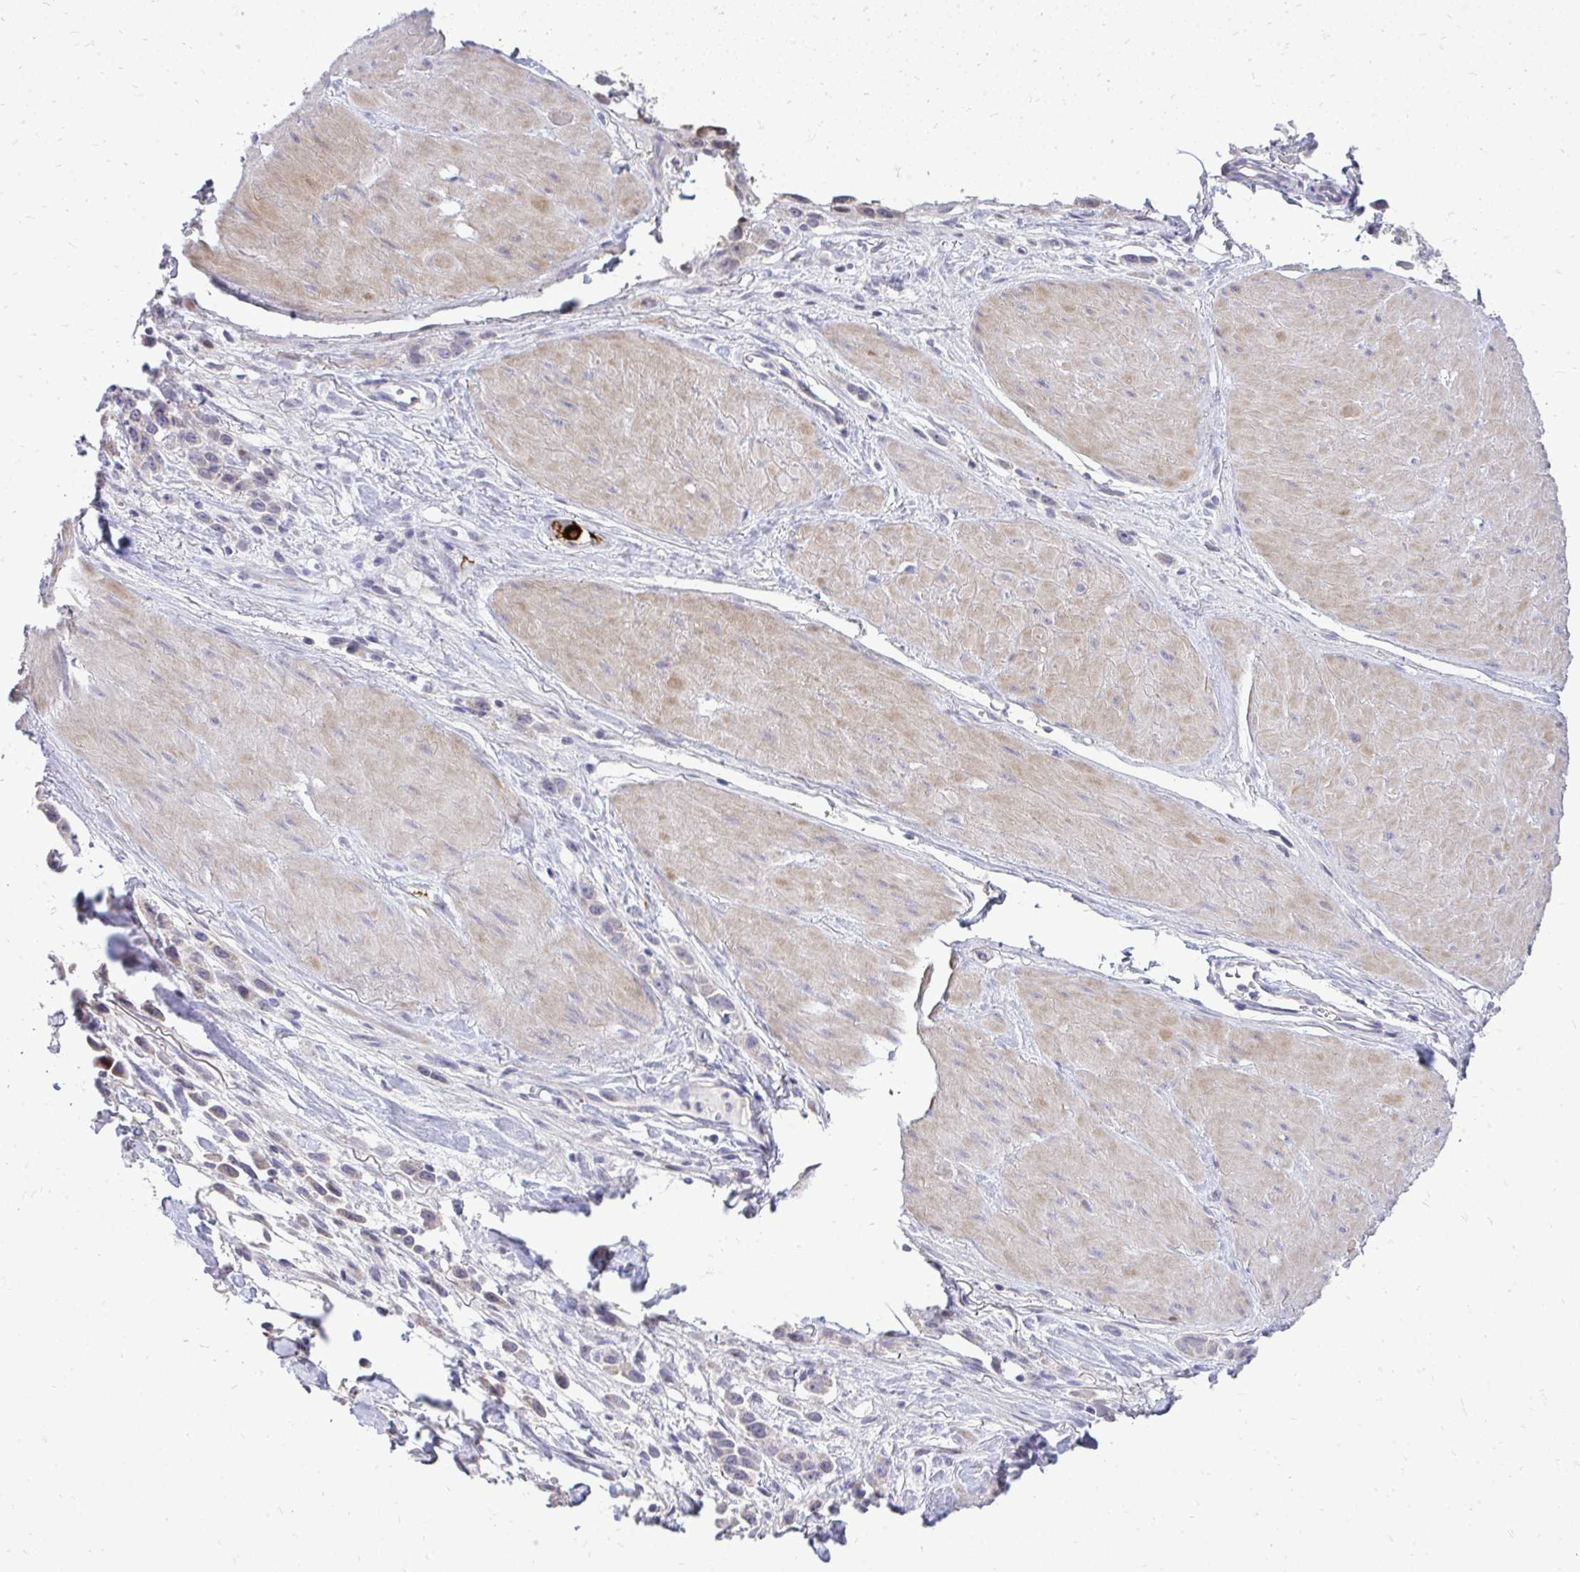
{"staining": {"intensity": "weak", "quantity": "25%-75%", "location": "cytoplasmic/membranous"}, "tissue": "stomach cancer", "cell_type": "Tumor cells", "image_type": "cancer", "snomed": [{"axis": "morphology", "description": "Adenocarcinoma, NOS"}, {"axis": "topography", "description": "Stomach"}], "caption": "Stomach cancer was stained to show a protein in brown. There is low levels of weak cytoplasmic/membranous staining in about 25%-75% of tumor cells.", "gene": "OR8D1", "patient": {"sex": "male", "age": 47}}